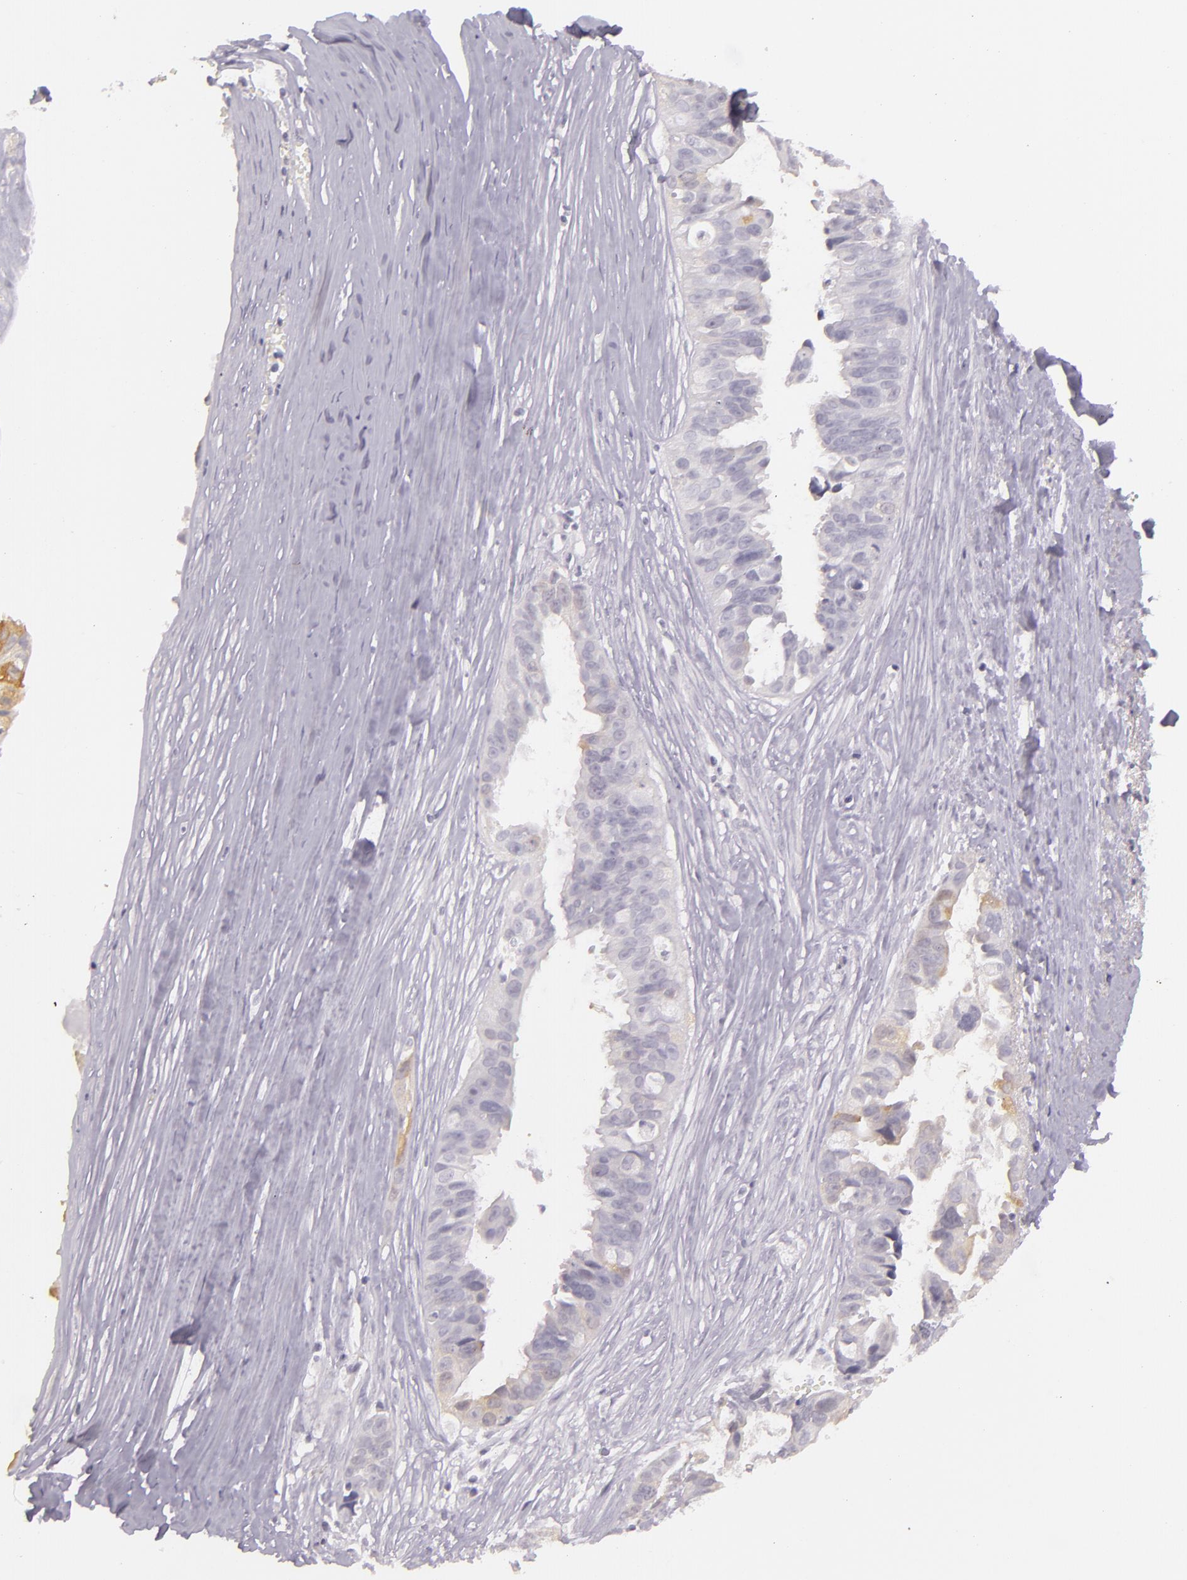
{"staining": {"intensity": "weak", "quantity": "<25%", "location": "cytoplasmic/membranous"}, "tissue": "ovarian cancer", "cell_type": "Tumor cells", "image_type": "cancer", "snomed": [{"axis": "morphology", "description": "Carcinoma, endometroid"}, {"axis": "topography", "description": "Ovary"}], "caption": "Image shows no protein staining in tumor cells of ovarian cancer (endometroid carcinoma) tissue. (Brightfield microscopy of DAB (3,3'-diaminobenzidine) immunohistochemistry (IHC) at high magnification).", "gene": "CBS", "patient": {"sex": "female", "age": 85}}